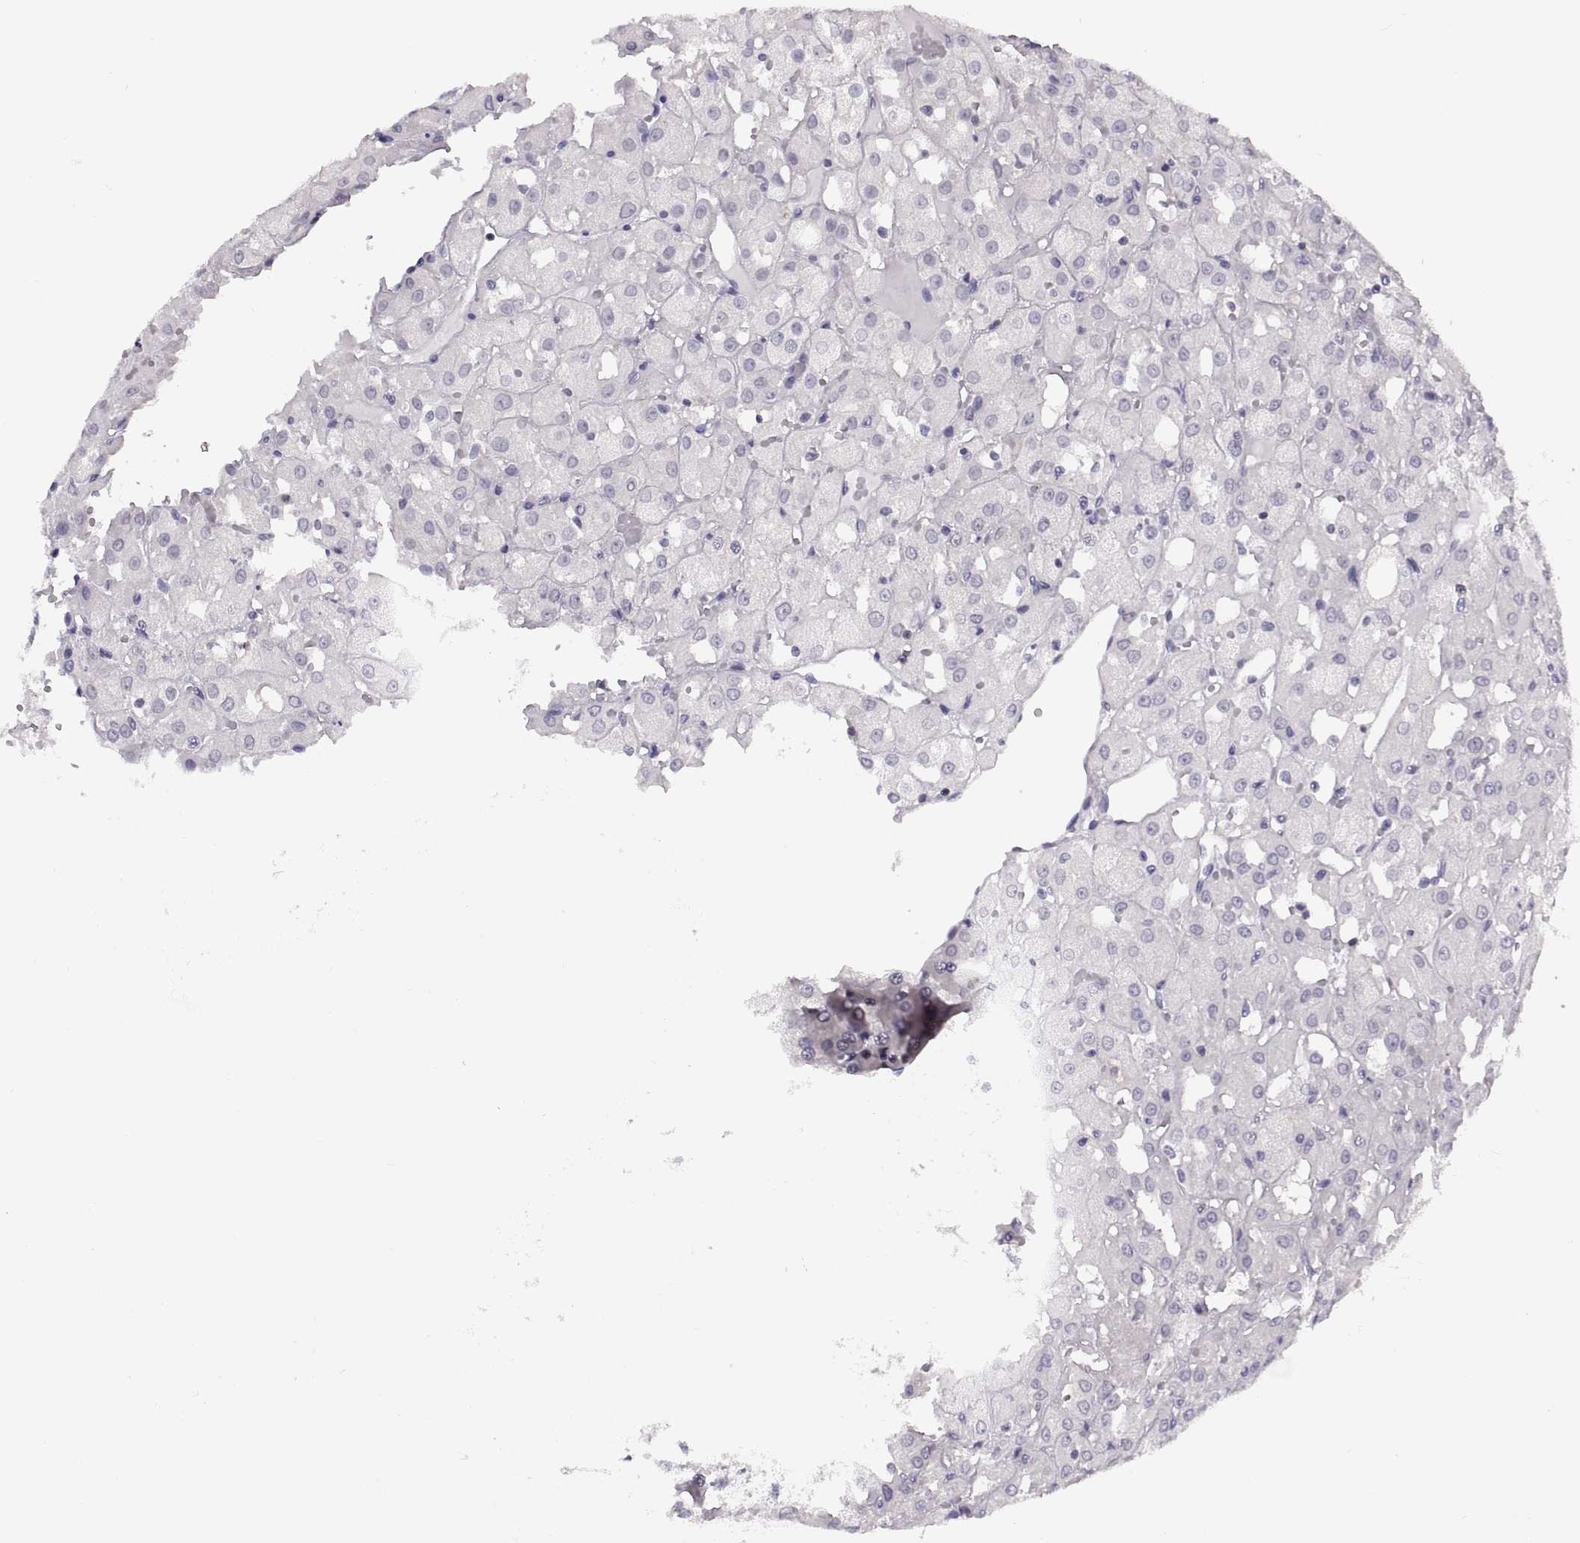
{"staining": {"intensity": "negative", "quantity": "none", "location": "none"}, "tissue": "renal cancer", "cell_type": "Tumor cells", "image_type": "cancer", "snomed": [{"axis": "morphology", "description": "Adenocarcinoma, NOS"}, {"axis": "topography", "description": "Kidney"}], "caption": "This is a micrograph of IHC staining of adenocarcinoma (renal), which shows no expression in tumor cells.", "gene": "TTC21A", "patient": {"sex": "male", "age": 72}}